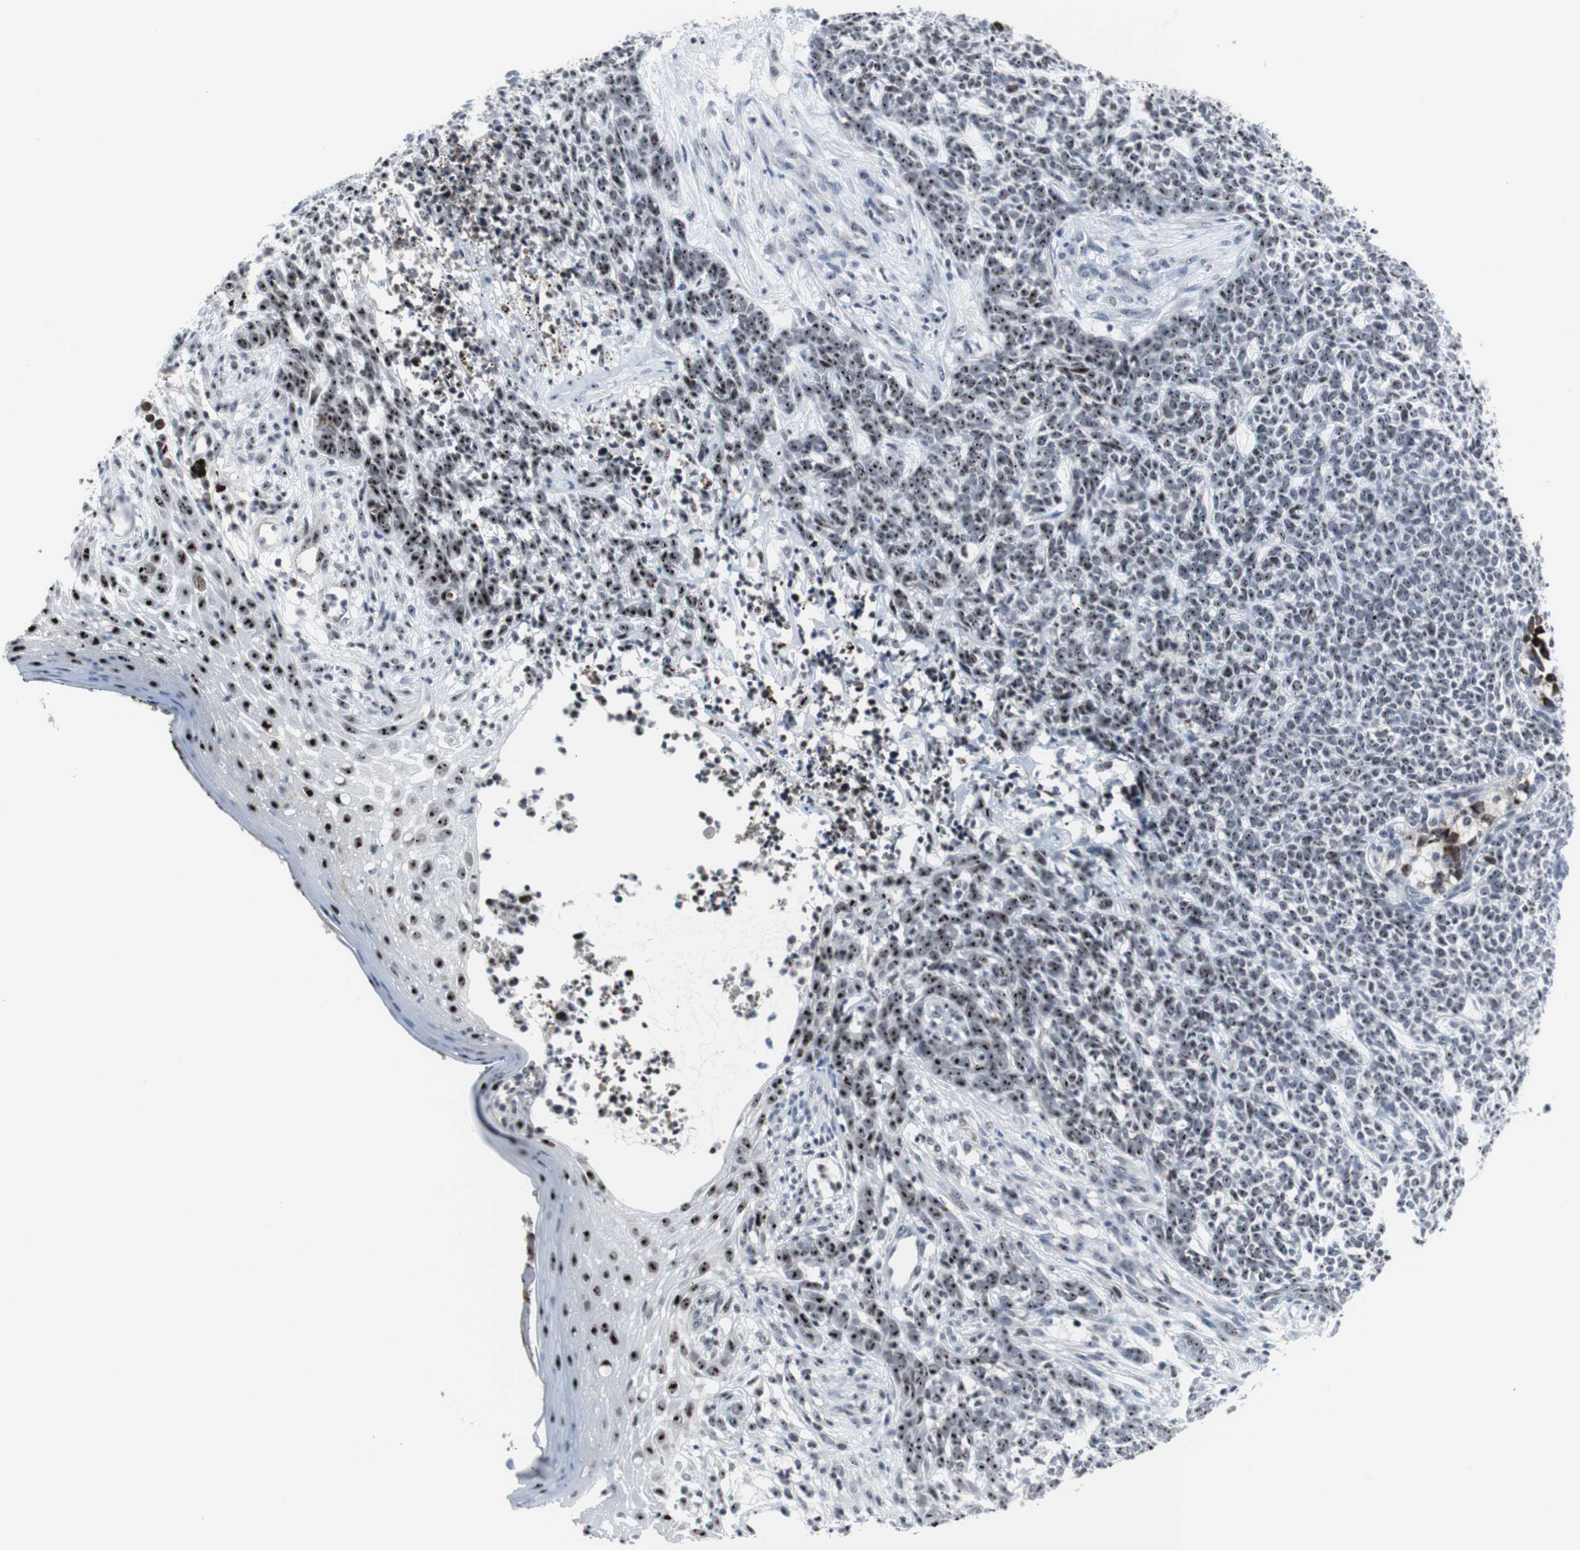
{"staining": {"intensity": "moderate", "quantity": ">75%", "location": "nuclear"}, "tissue": "skin cancer", "cell_type": "Tumor cells", "image_type": "cancer", "snomed": [{"axis": "morphology", "description": "Basal cell carcinoma"}, {"axis": "topography", "description": "Skin"}], "caption": "Tumor cells show medium levels of moderate nuclear positivity in approximately >75% of cells in skin cancer (basal cell carcinoma).", "gene": "DOK1", "patient": {"sex": "female", "age": 84}}